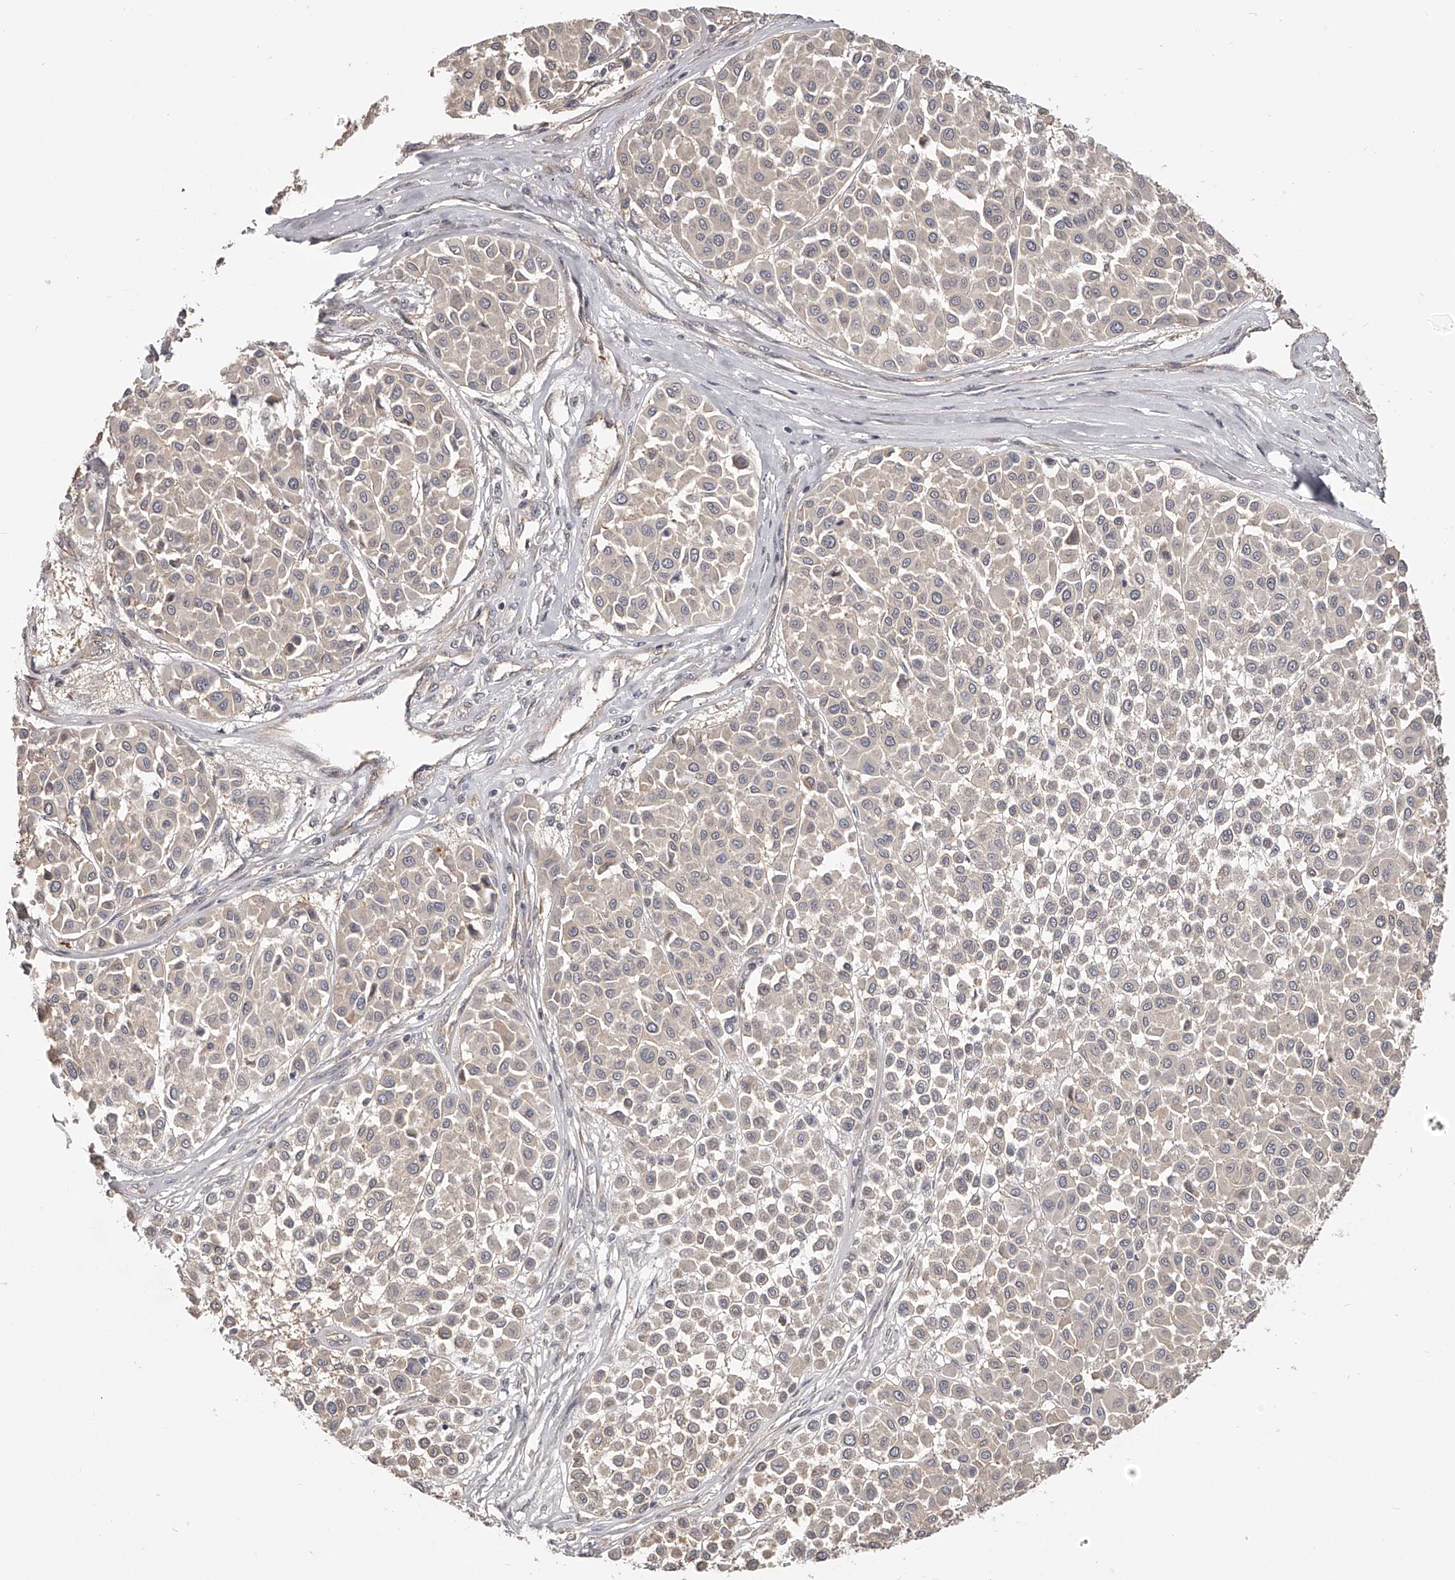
{"staining": {"intensity": "negative", "quantity": "none", "location": "none"}, "tissue": "melanoma", "cell_type": "Tumor cells", "image_type": "cancer", "snomed": [{"axis": "morphology", "description": "Malignant melanoma, Metastatic site"}, {"axis": "topography", "description": "Soft tissue"}], "caption": "The immunohistochemistry photomicrograph has no significant expression in tumor cells of melanoma tissue.", "gene": "ZNF582", "patient": {"sex": "male", "age": 41}}